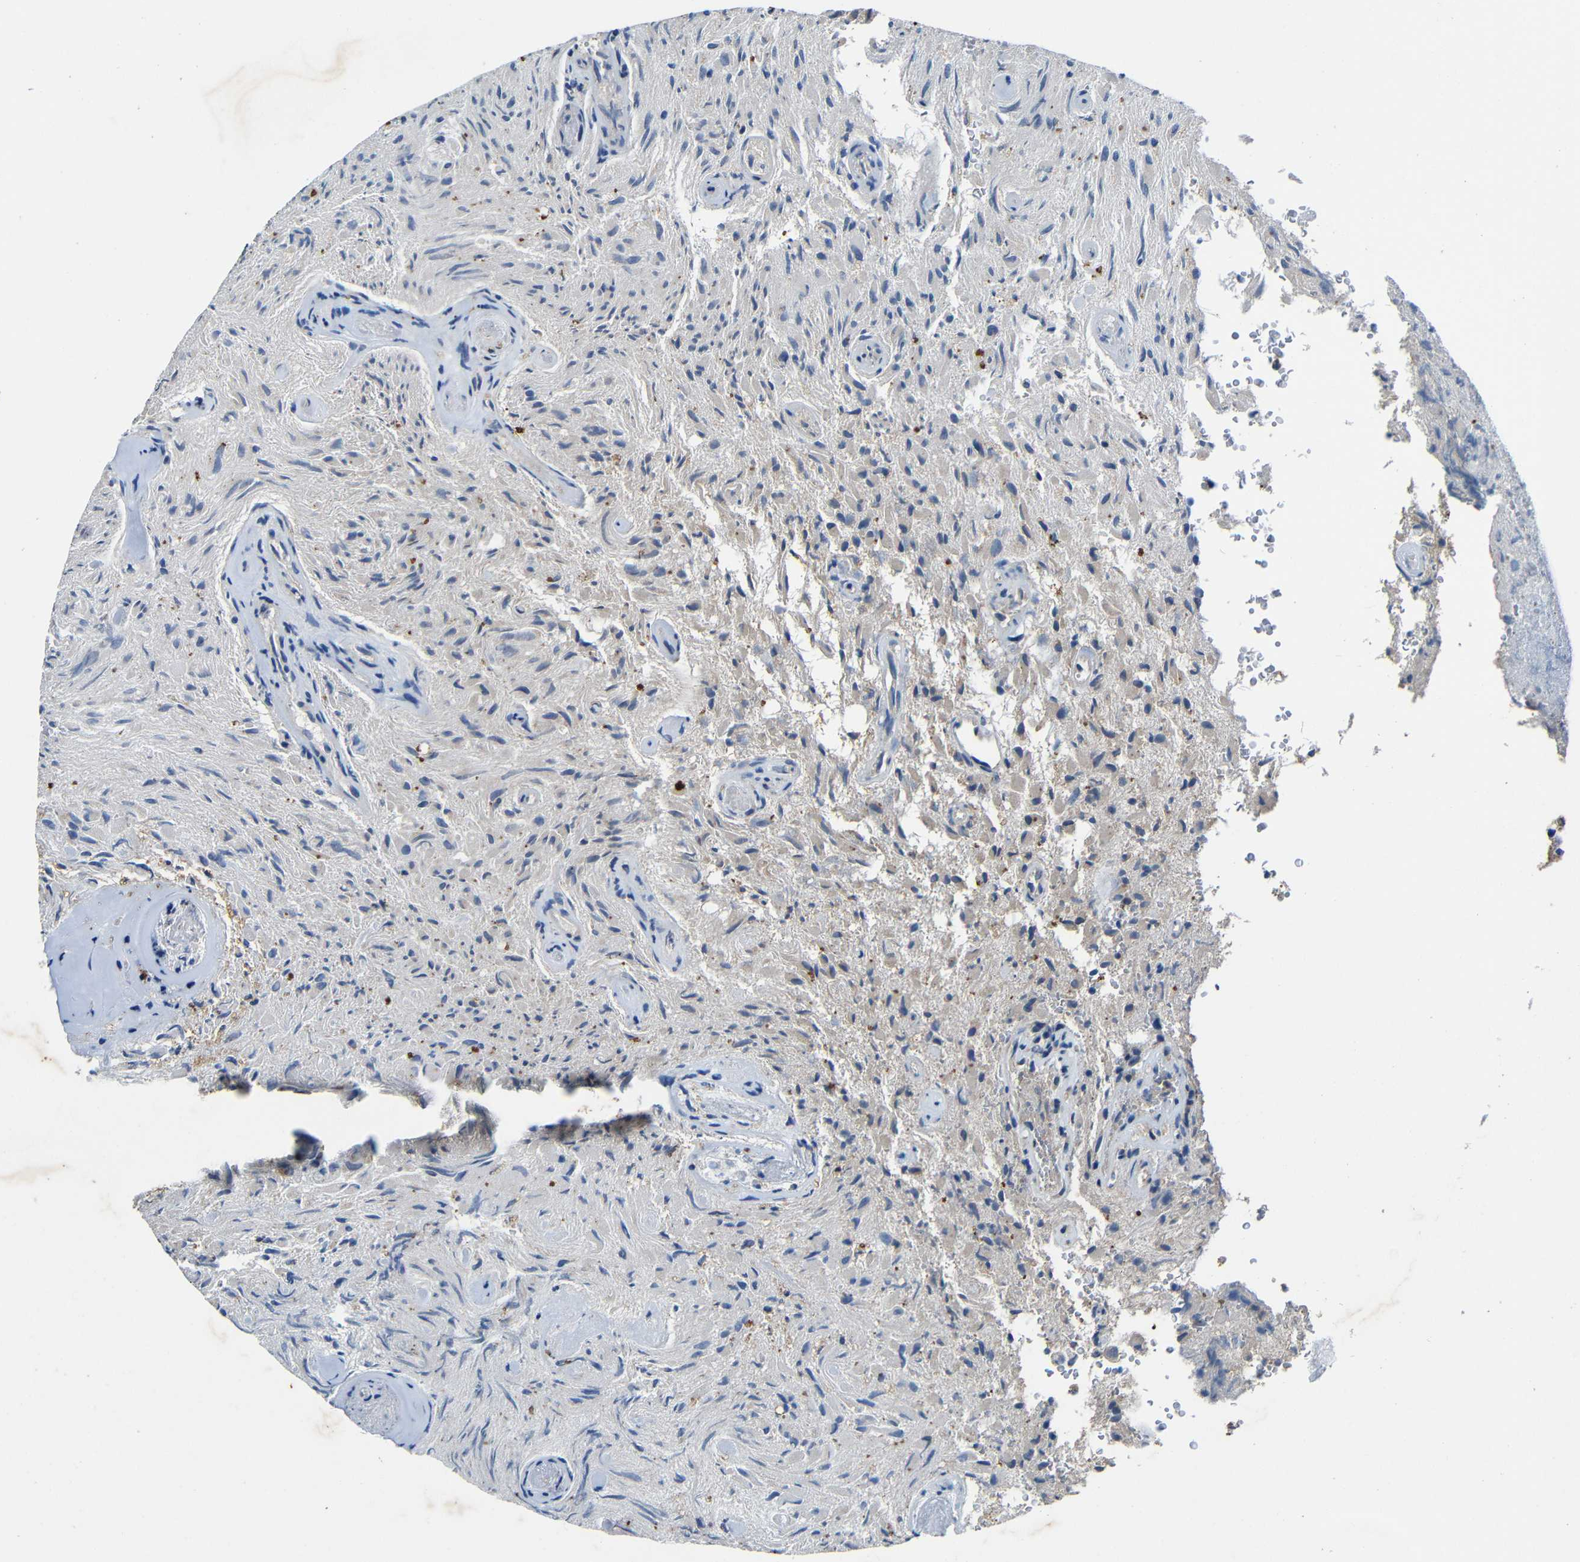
{"staining": {"intensity": "weak", "quantity": "25%-75%", "location": "cytoplasmic/membranous"}, "tissue": "glioma", "cell_type": "Tumor cells", "image_type": "cancer", "snomed": [{"axis": "morphology", "description": "Glioma, malignant, High grade"}, {"axis": "topography", "description": "Brain"}], "caption": "Weak cytoplasmic/membranous staining is appreciated in about 25%-75% of tumor cells in glioma. (IHC, brightfield microscopy, high magnification).", "gene": "C6orf89", "patient": {"sex": "male", "age": 71}}